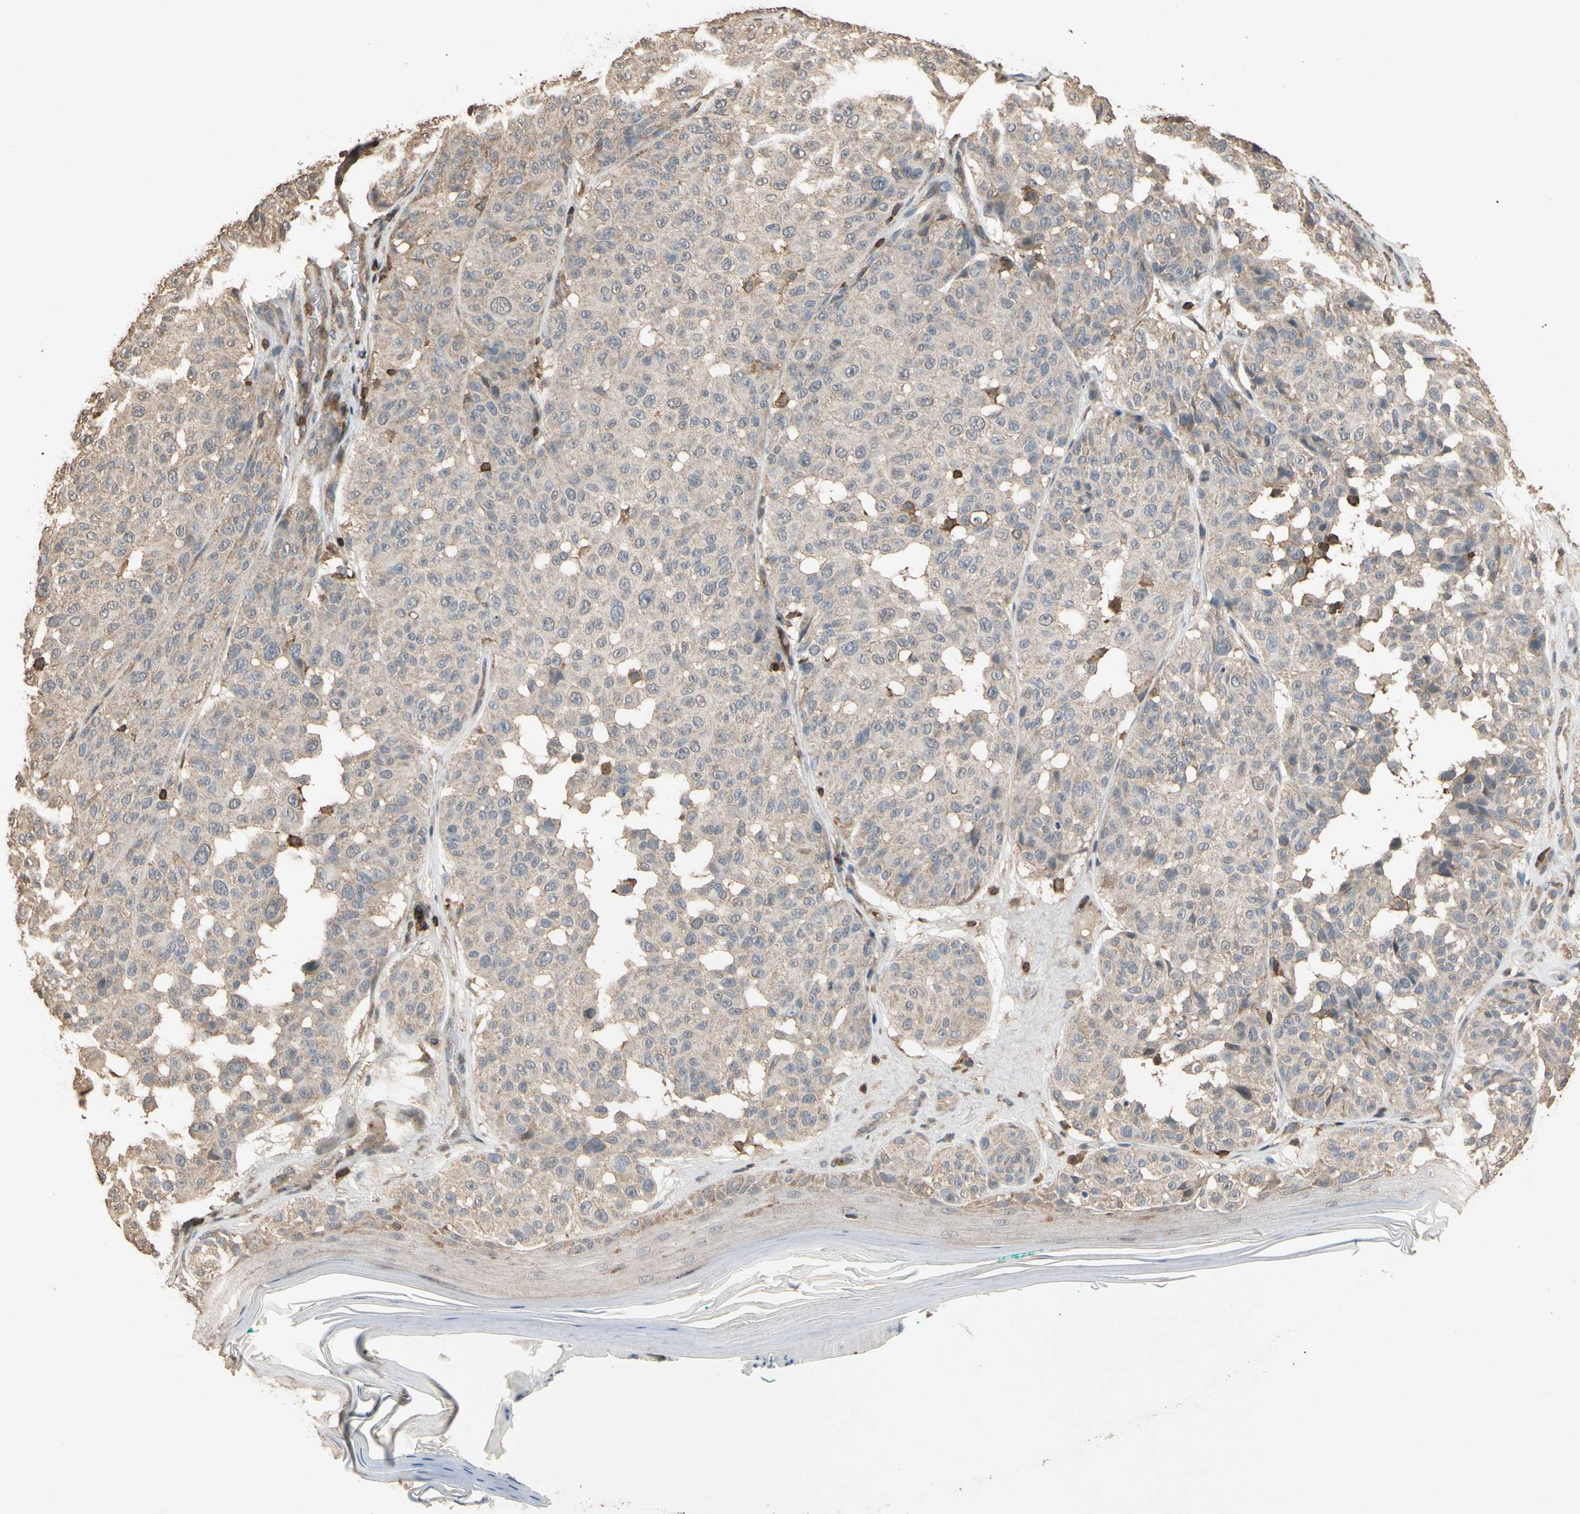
{"staining": {"intensity": "weak", "quantity": "25%-75%", "location": "cytoplasmic/membranous"}, "tissue": "melanoma", "cell_type": "Tumor cells", "image_type": "cancer", "snomed": [{"axis": "morphology", "description": "Malignant melanoma, NOS"}, {"axis": "topography", "description": "Skin"}], "caption": "DAB immunohistochemical staining of melanoma reveals weak cytoplasmic/membranous protein expression in about 25%-75% of tumor cells.", "gene": "MAP3K10", "patient": {"sex": "female", "age": 46}}